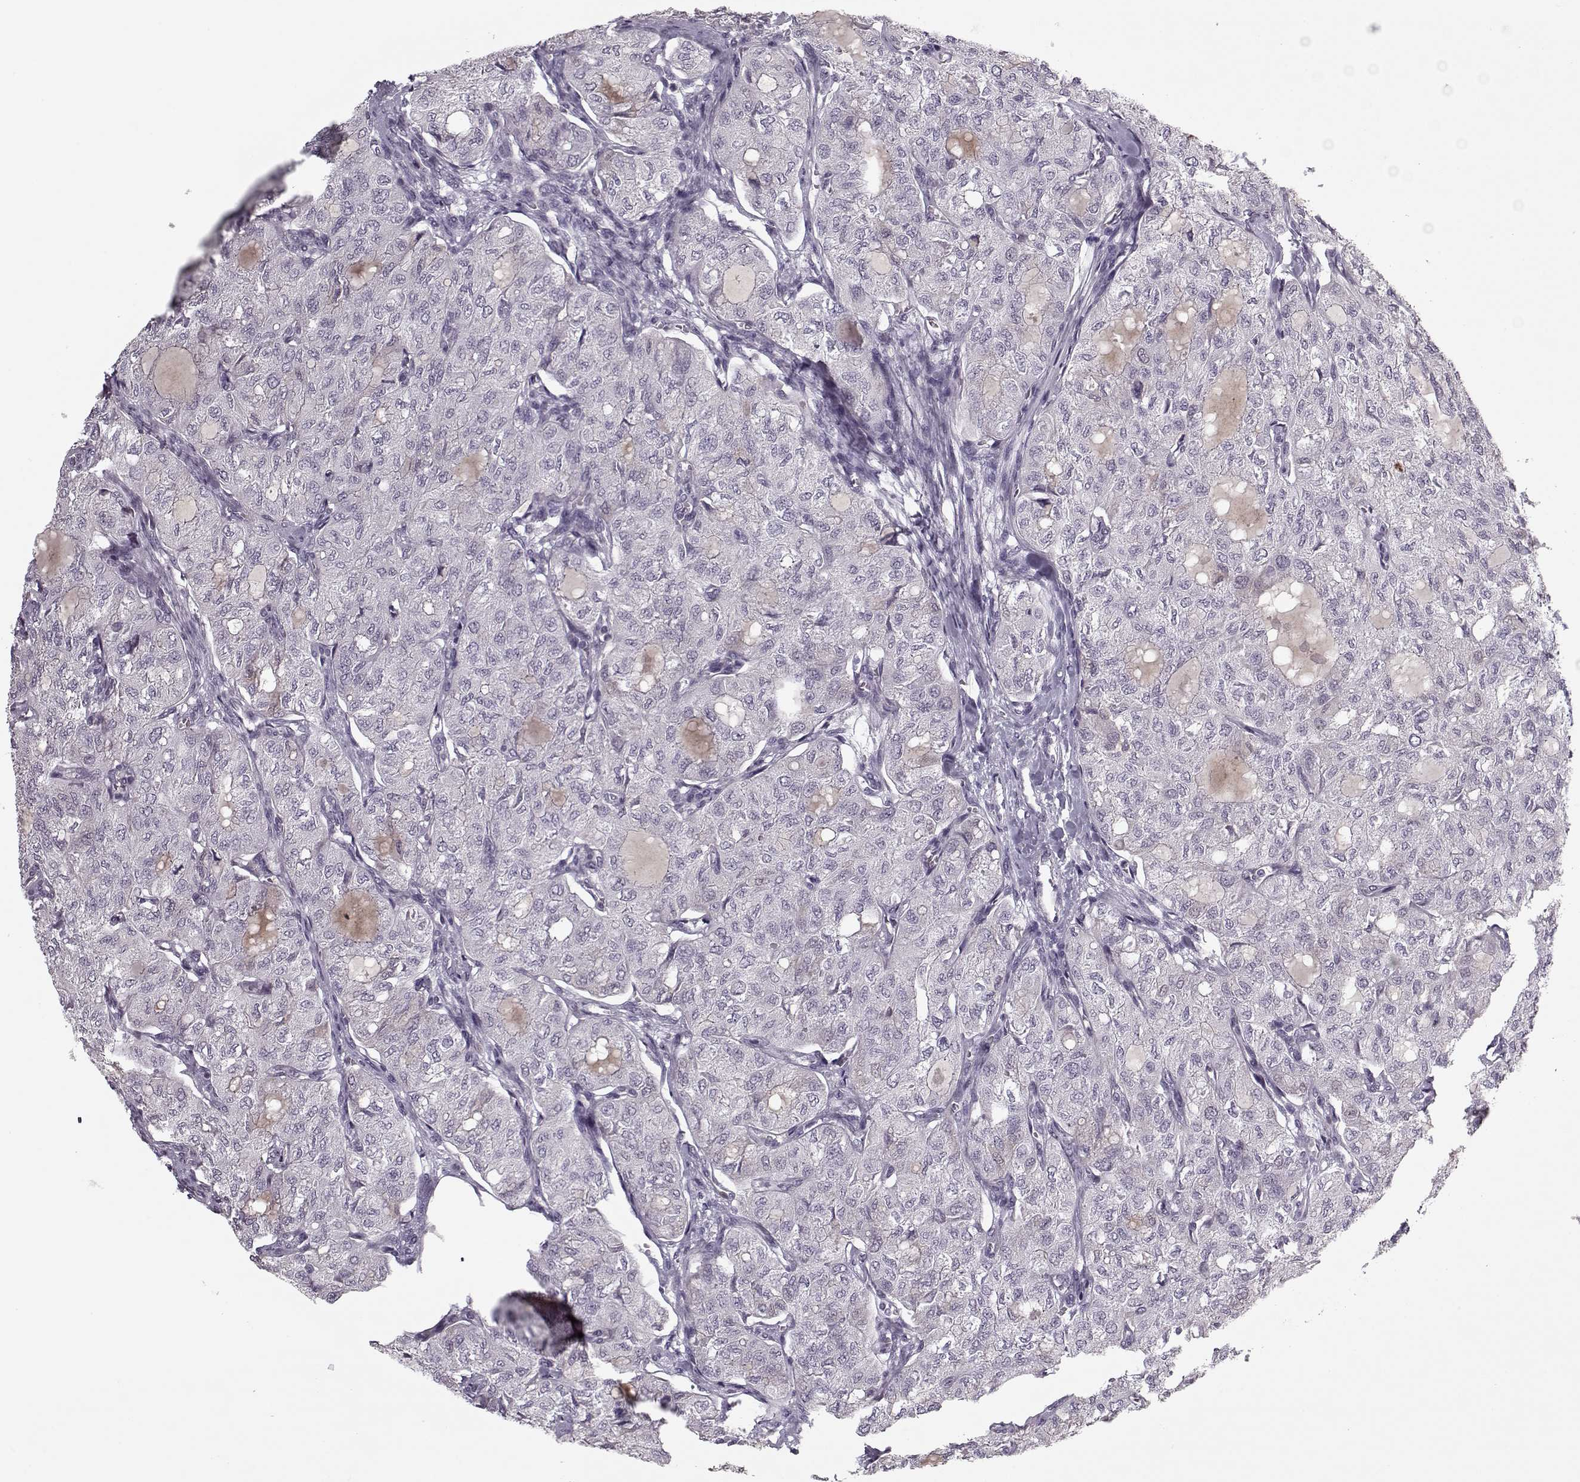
{"staining": {"intensity": "negative", "quantity": "none", "location": "none"}, "tissue": "thyroid cancer", "cell_type": "Tumor cells", "image_type": "cancer", "snomed": [{"axis": "morphology", "description": "Follicular adenoma carcinoma, NOS"}, {"axis": "topography", "description": "Thyroid gland"}], "caption": "IHC image of human follicular adenoma carcinoma (thyroid) stained for a protein (brown), which reveals no expression in tumor cells.", "gene": "KRT9", "patient": {"sex": "male", "age": 75}}